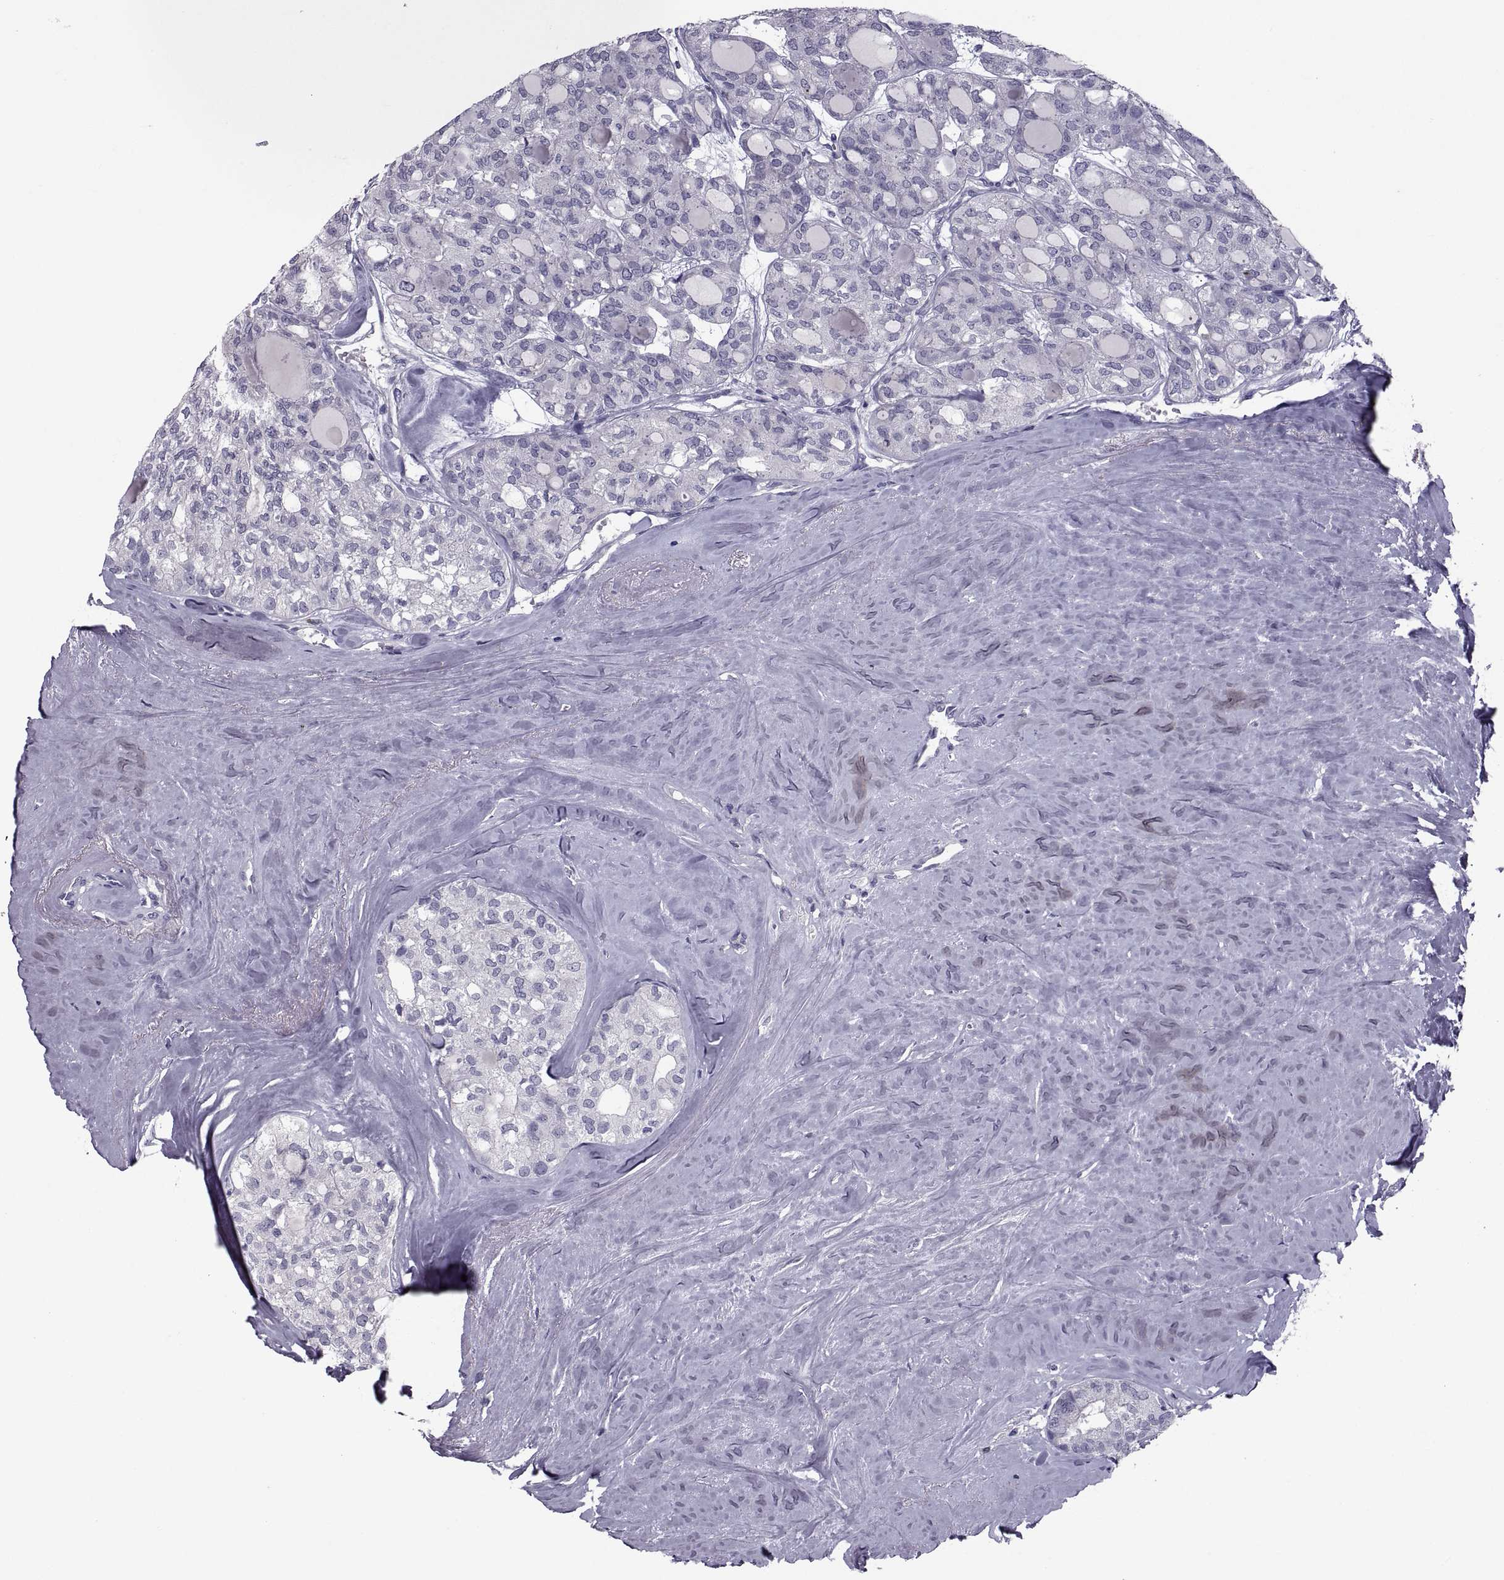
{"staining": {"intensity": "negative", "quantity": "none", "location": "none"}, "tissue": "thyroid cancer", "cell_type": "Tumor cells", "image_type": "cancer", "snomed": [{"axis": "morphology", "description": "Follicular adenoma carcinoma, NOS"}, {"axis": "topography", "description": "Thyroid gland"}], "caption": "High power microscopy image of an immunohistochemistry (IHC) photomicrograph of follicular adenoma carcinoma (thyroid), revealing no significant staining in tumor cells.", "gene": "PDZRN4", "patient": {"sex": "male", "age": 75}}